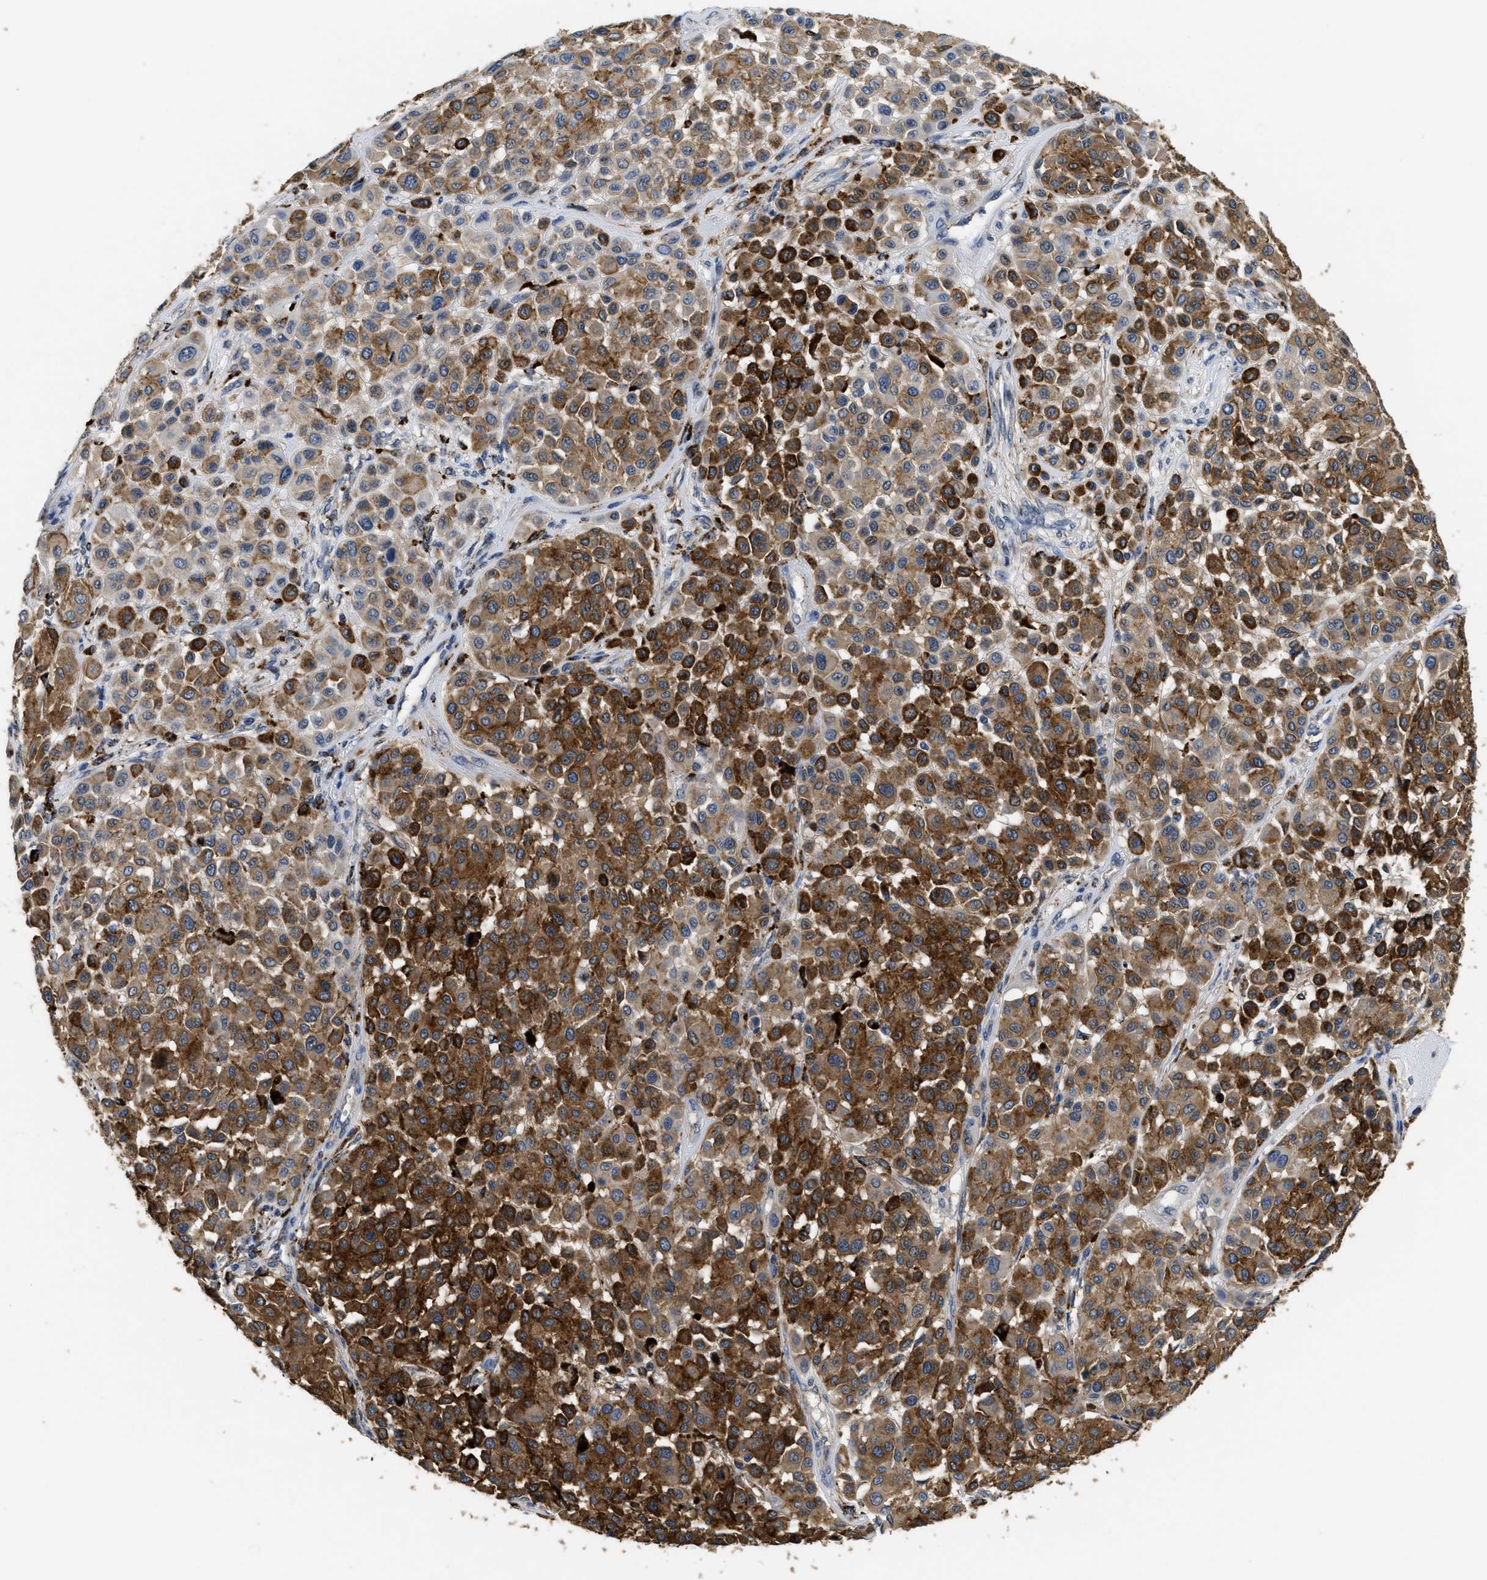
{"staining": {"intensity": "moderate", "quantity": ">75%", "location": "cytoplasmic/membranous"}, "tissue": "melanoma", "cell_type": "Tumor cells", "image_type": "cancer", "snomed": [{"axis": "morphology", "description": "Malignant melanoma, Metastatic site"}, {"axis": "topography", "description": "Soft tissue"}], "caption": "Human malignant melanoma (metastatic site) stained with a protein marker shows moderate staining in tumor cells.", "gene": "BMPR2", "patient": {"sex": "male", "age": 41}}